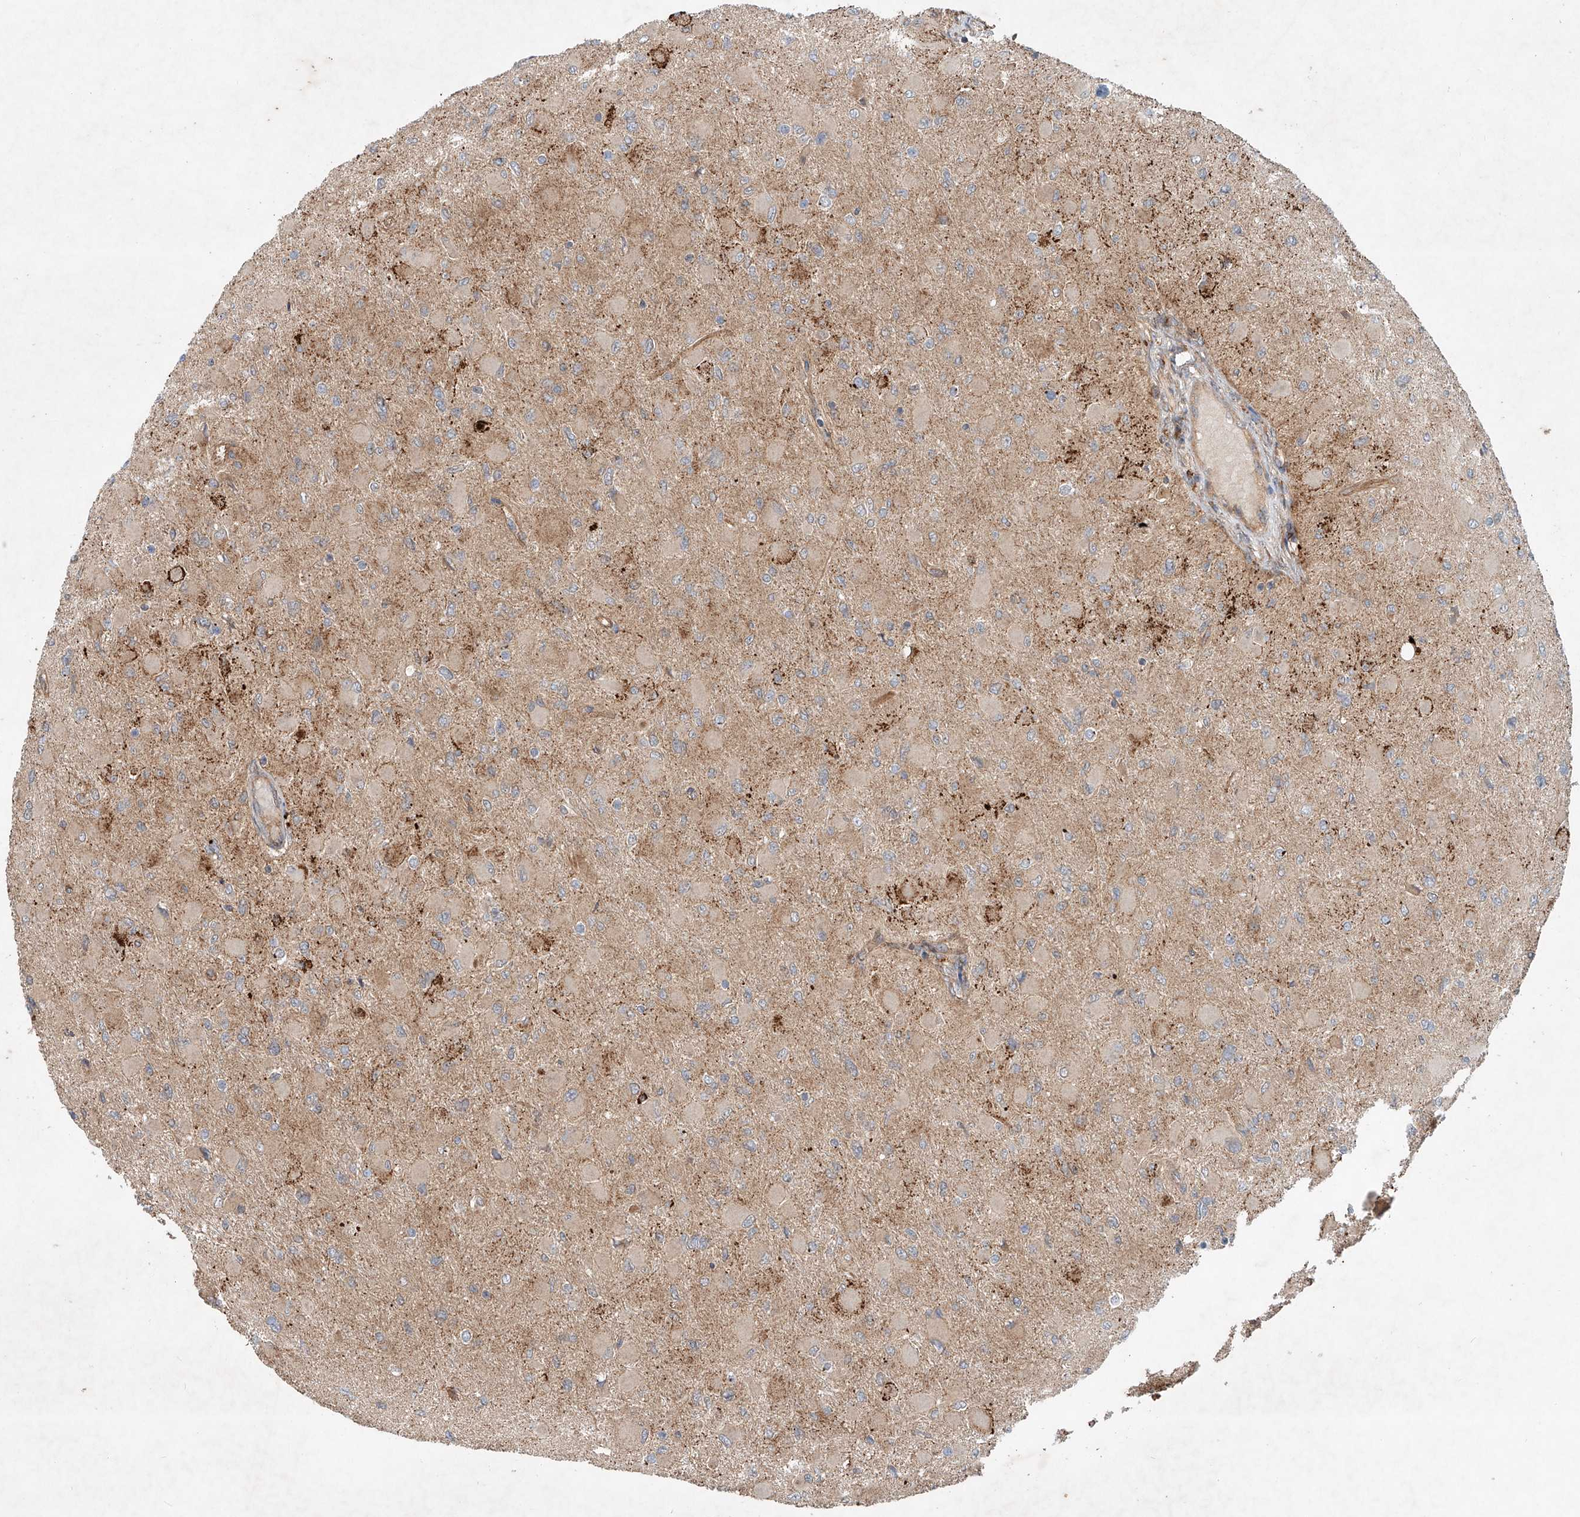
{"staining": {"intensity": "weak", "quantity": "25%-75%", "location": "cytoplasmic/membranous"}, "tissue": "glioma", "cell_type": "Tumor cells", "image_type": "cancer", "snomed": [{"axis": "morphology", "description": "Glioma, malignant, High grade"}, {"axis": "topography", "description": "Cerebral cortex"}], "caption": "This histopathology image displays immunohistochemistry staining of glioma, with low weak cytoplasmic/membranous positivity in about 25%-75% of tumor cells.", "gene": "IER5", "patient": {"sex": "female", "age": 36}}